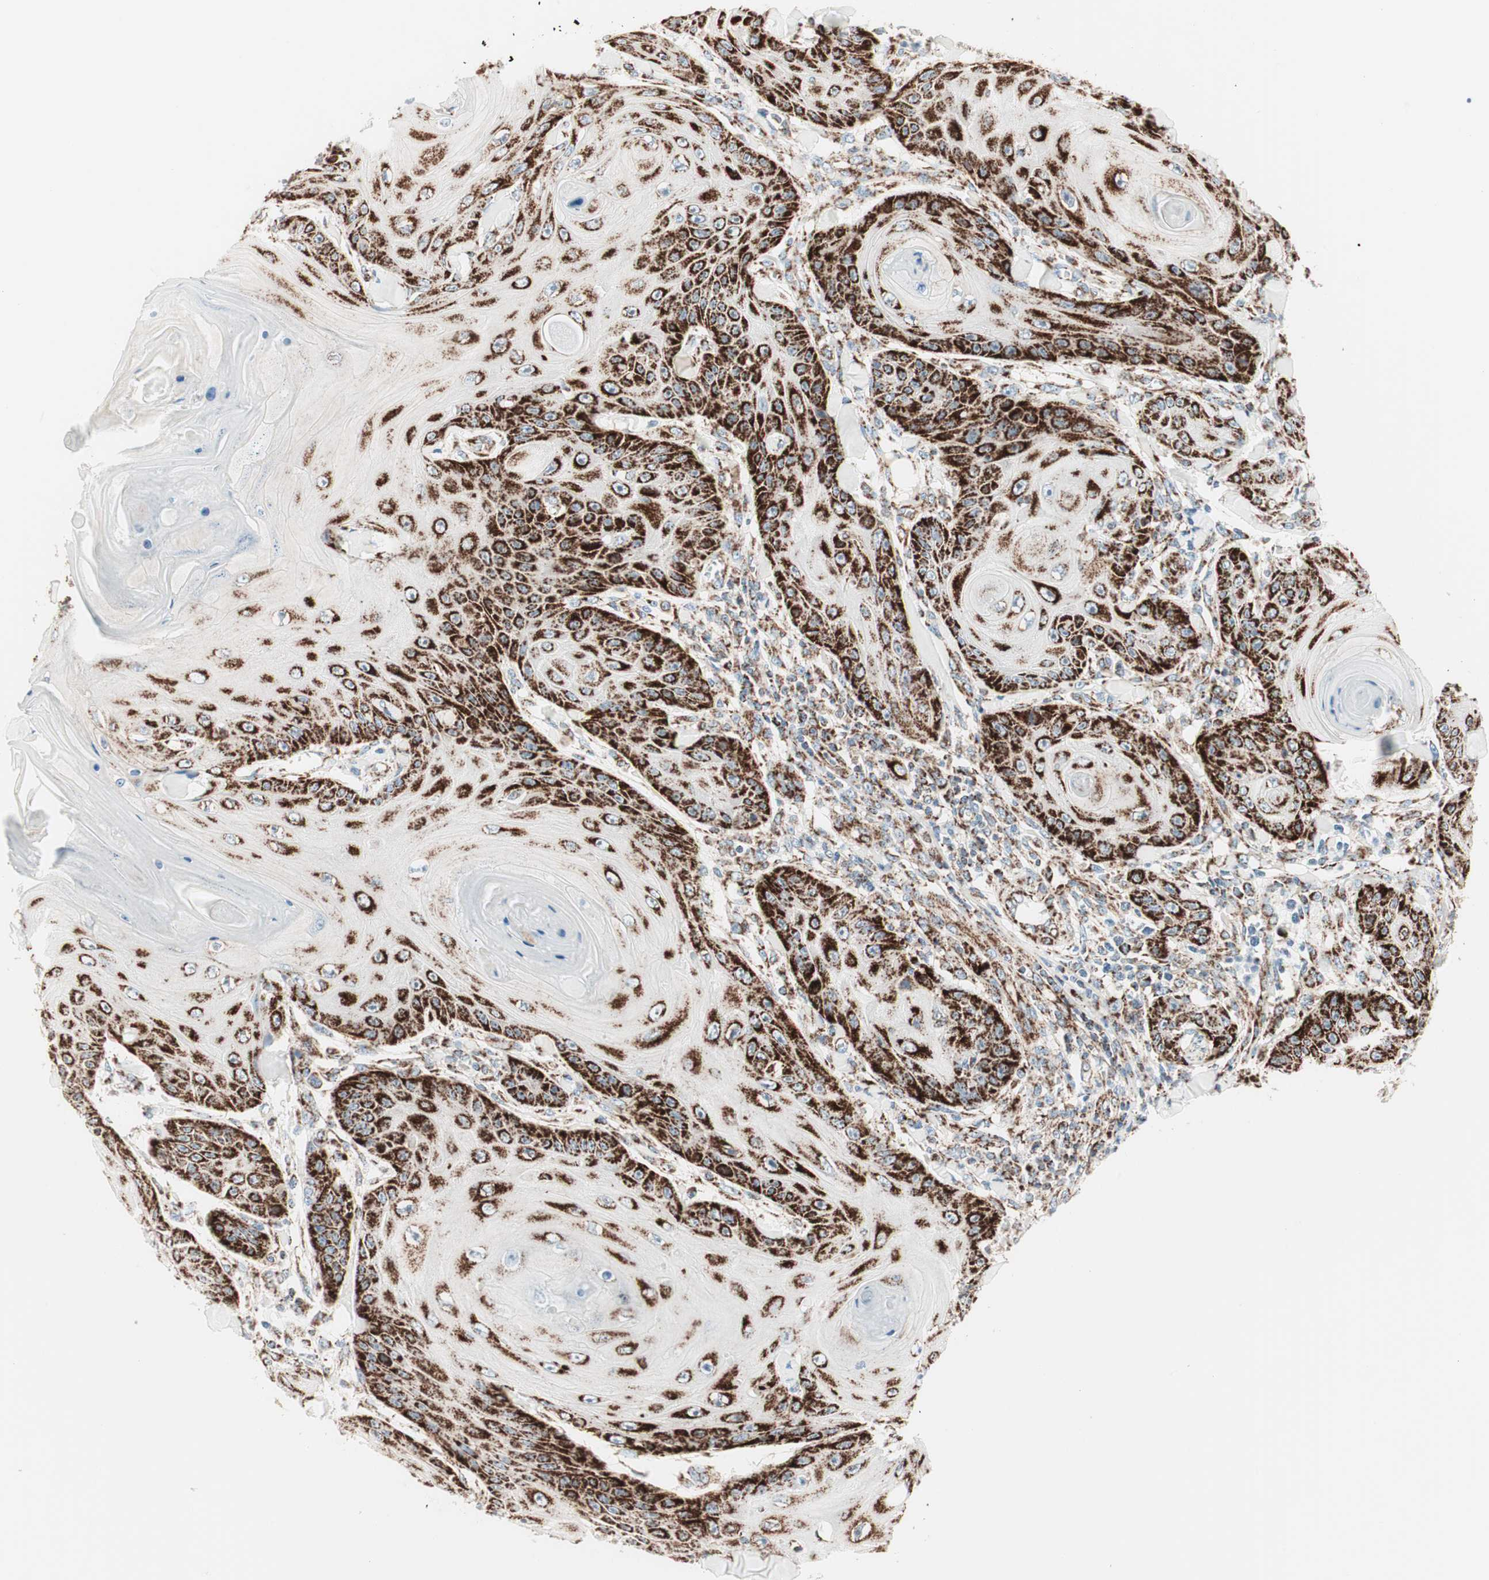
{"staining": {"intensity": "strong", "quantity": ">75%", "location": "cytoplasmic/membranous"}, "tissue": "skin cancer", "cell_type": "Tumor cells", "image_type": "cancer", "snomed": [{"axis": "morphology", "description": "Squamous cell carcinoma, NOS"}, {"axis": "topography", "description": "Skin"}], "caption": "About >75% of tumor cells in human squamous cell carcinoma (skin) show strong cytoplasmic/membranous protein positivity as visualized by brown immunohistochemical staining.", "gene": "TOMM20", "patient": {"sex": "female", "age": 78}}